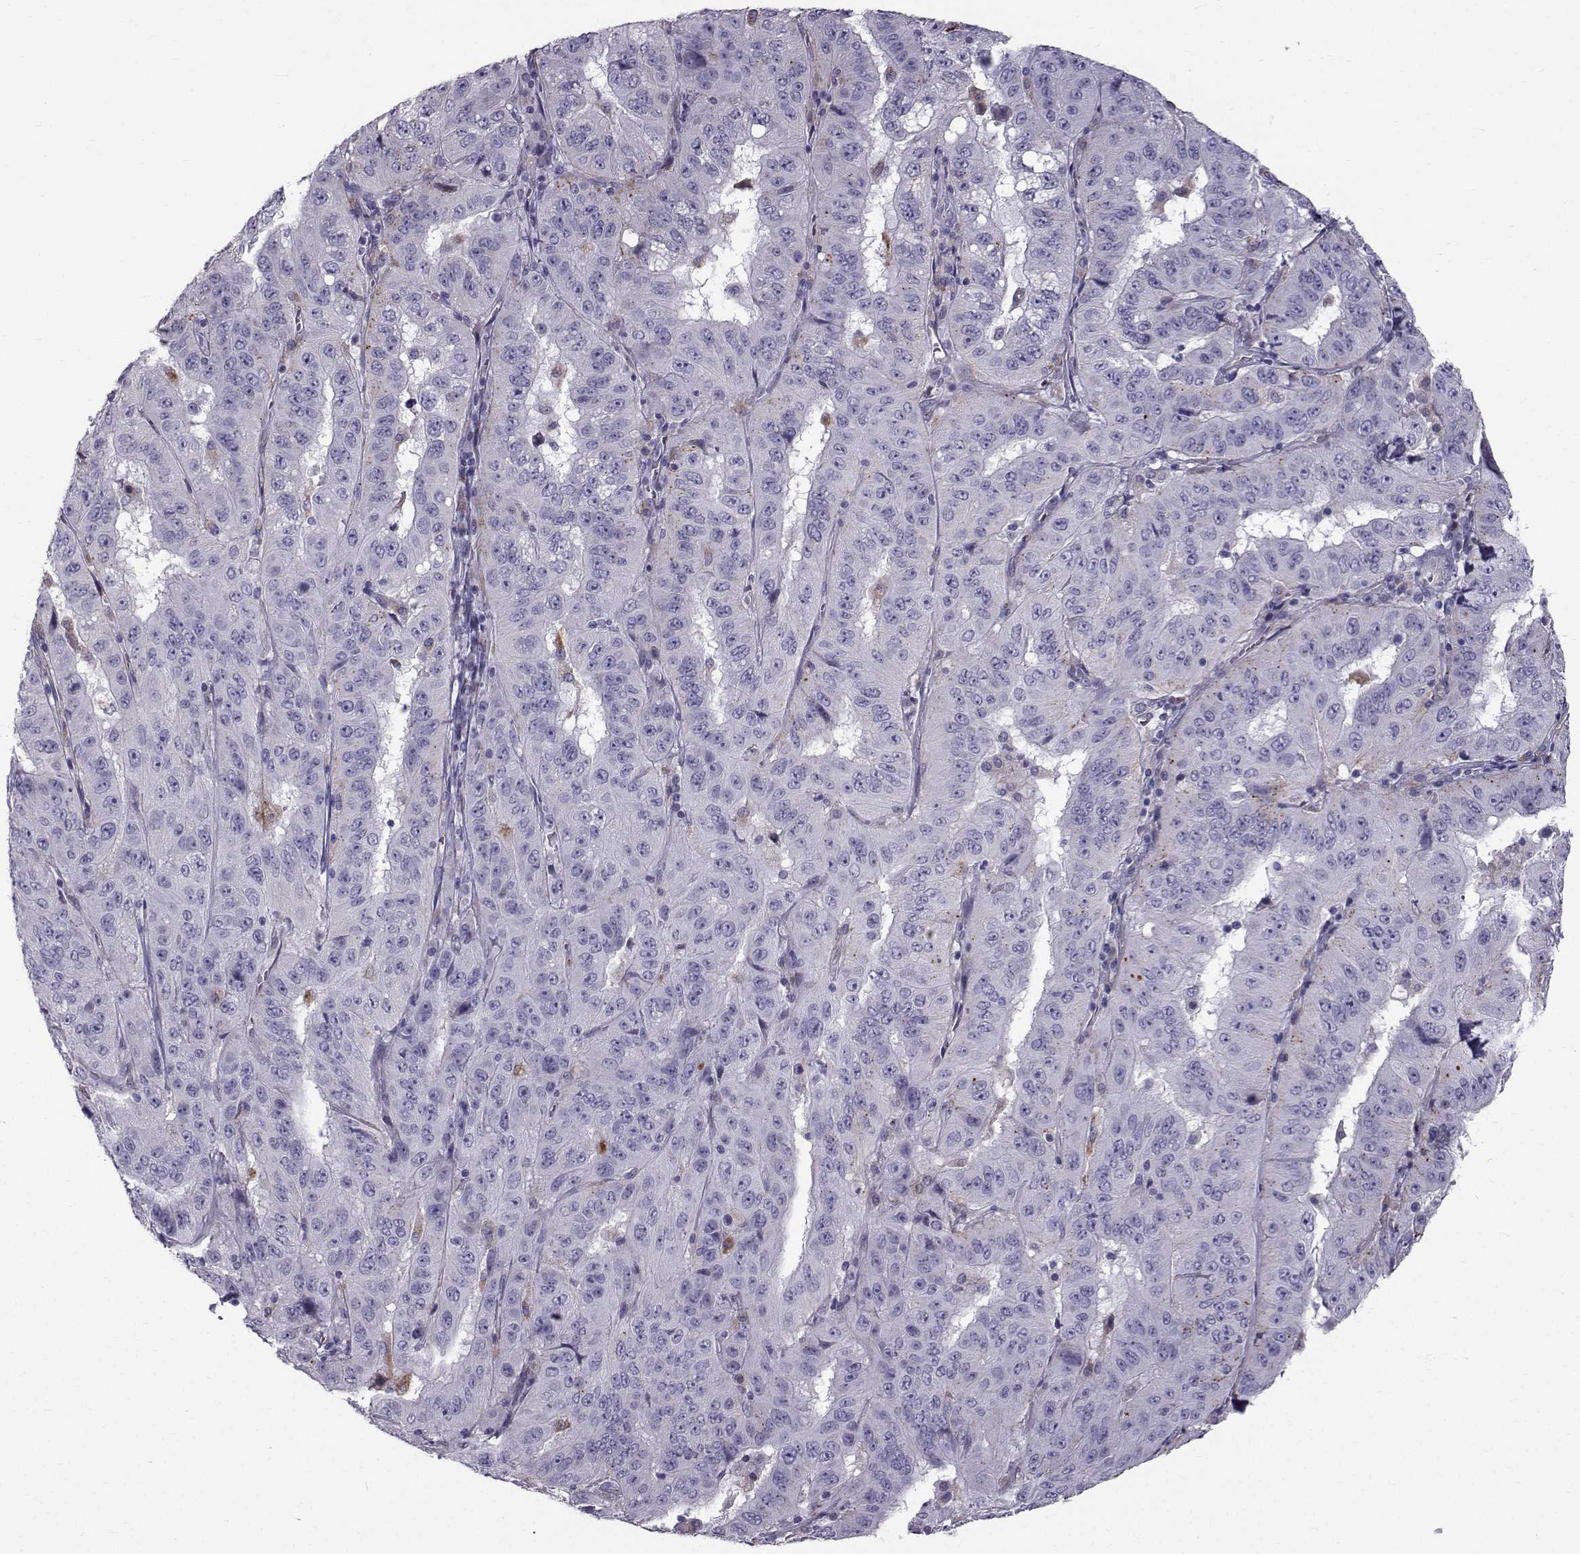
{"staining": {"intensity": "negative", "quantity": "none", "location": "none"}, "tissue": "pancreatic cancer", "cell_type": "Tumor cells", "image_type": "cancer", "snomed": [{"axis": "morphology", "description": "Adenocarcinoma, NOS"}, {"axis": "topography", "description": "Pancreas"}], "caption": "Immunohistochemistry (IHC) photomicrograph of pancreatic cancer stained for a protein (brown), which demonstrates no positivity in tumor cells. The staining was performed using DAB (3,3'-diaminobenzidine) to visualize the protein expression in brown, while the nuclei were stained in blue with hematoxylin (Magnification: 20x).", "gene": "CALCR", "patient": {"sex": "male", "age": 63}}